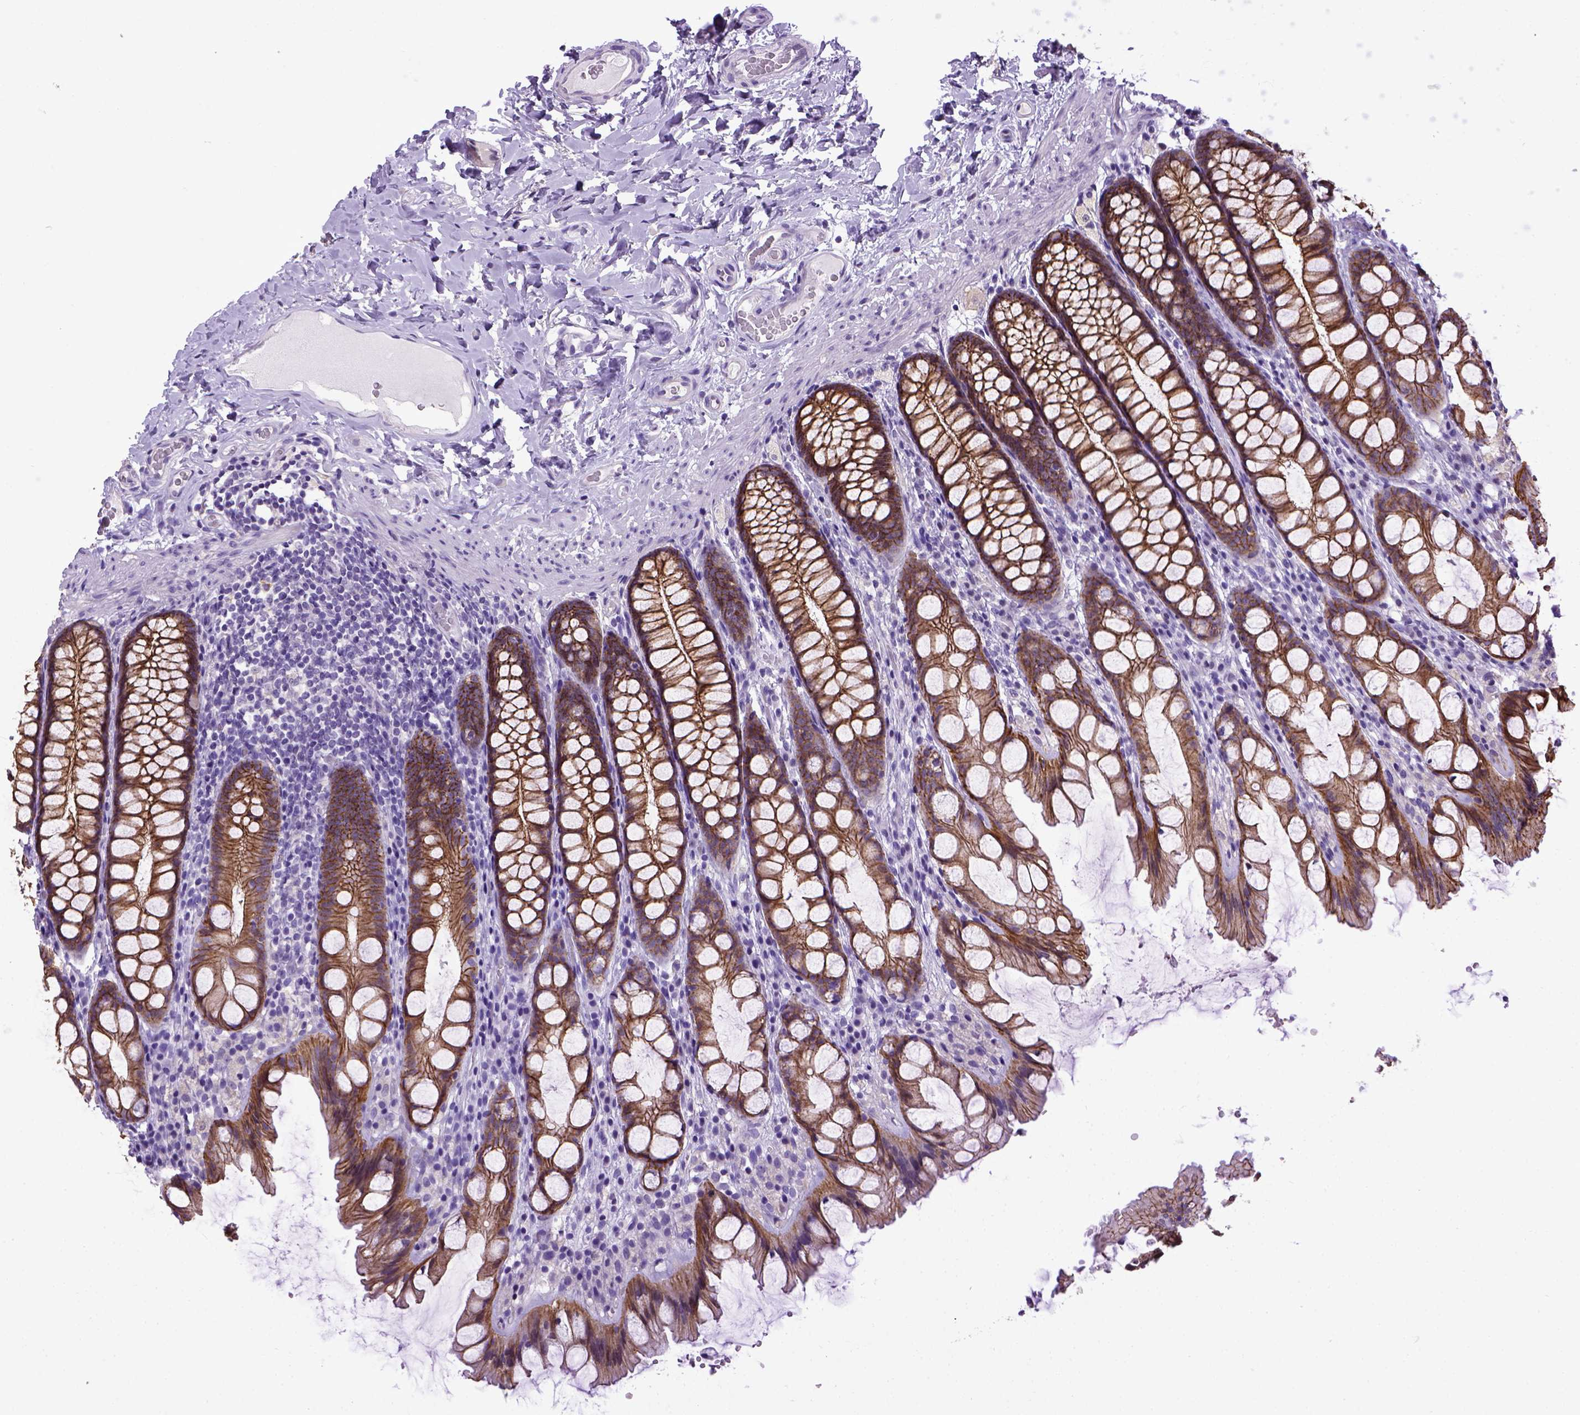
{"staining": {"intensity": "negative", "quantity": "none", "location": "none"}, "tissue": "colon", "cell_type": "Endothelial cells", "image_type": "normal", "snomed": [{"axis": "morphology", "description": "Normal tissue, NOS"}, {"axis": "topography", "description": "Colon"}], "caption": "This is an IHC photomicrograph of unremarkable colon. There is no expression in endothelial cells.", "gene": "CDH1", "patient": {"sex": "male", "age": 47}}